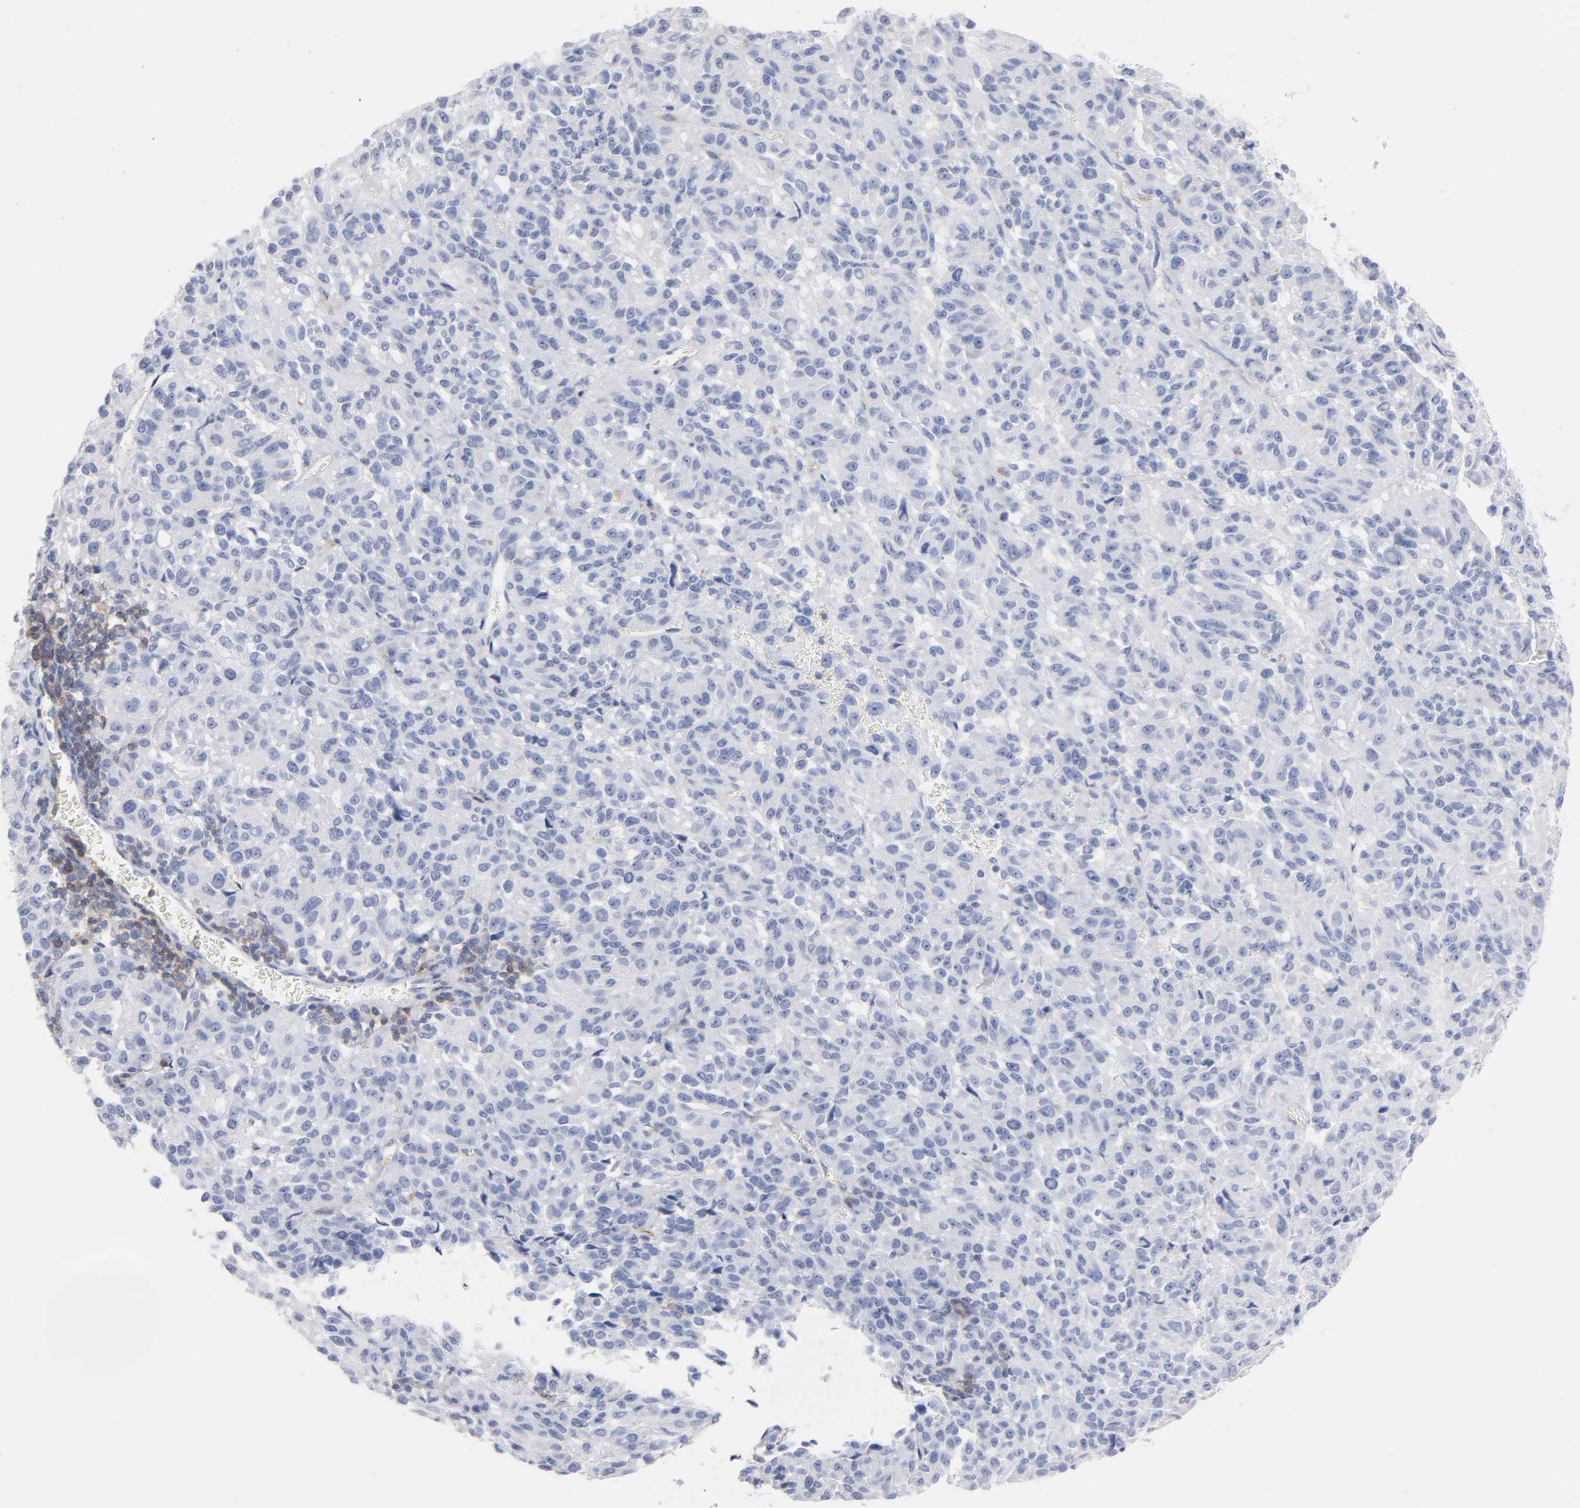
{"staining": {"intensity": "negative", "quantity": "none", "location": "none"}, "tissue": "melanoma", "cell_type": "Tumor cells", "image_type": "cancer", "snomed": [{"axis": "morphology", "description": "Malignant melanoma, Metastatic site"}, {"axis": "topography", "description": "Lung"}], "caption": "Tumor cells show no significant protein positivity in melanoma.", "gene": "P2RY8", "patient": {"sex": "male", "age": 64}}